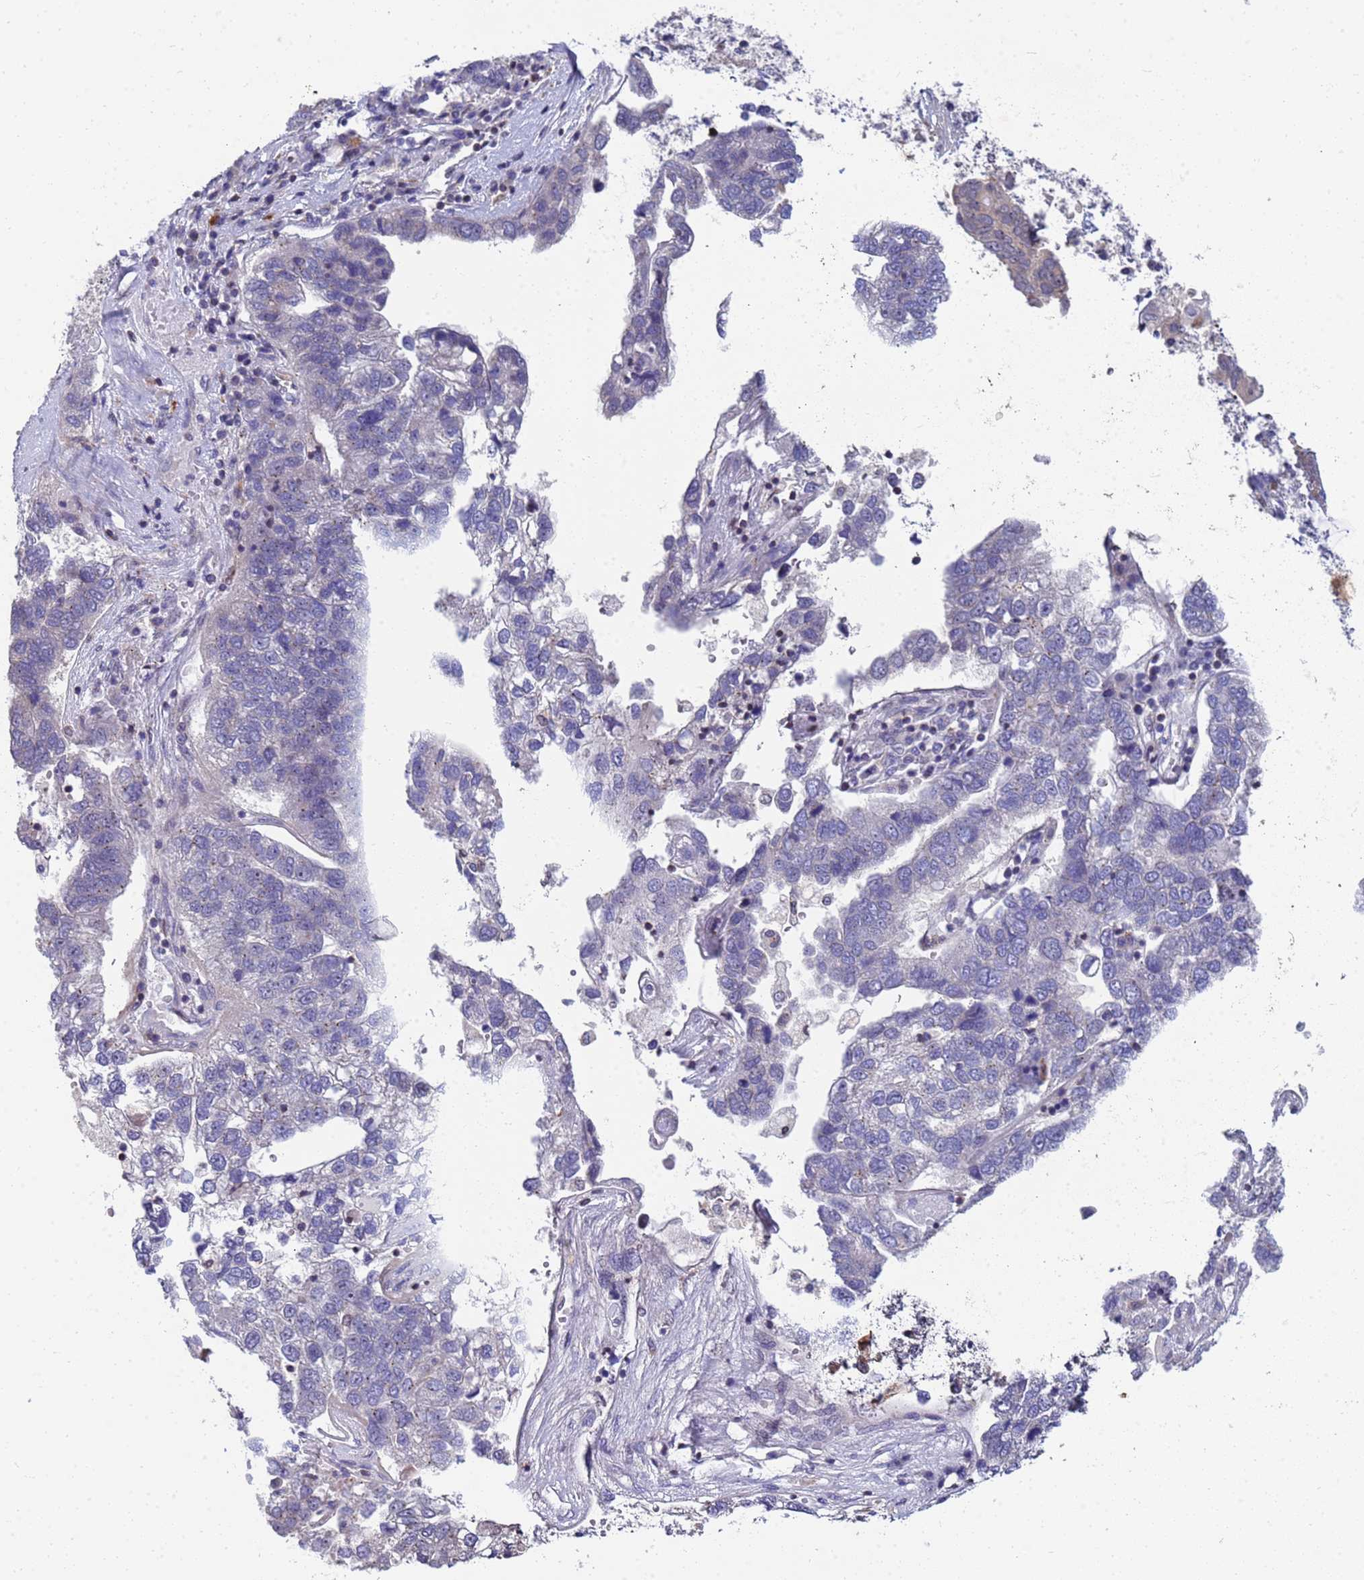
{"staining": {"intensity": "negative", "quantity": "none", "location": "none"}, "tissue": "pancreatic cancer", "cell_type": "Tumor cells", "image_type": "cancer", "snomed": [{"axis": "morphology", "description": "Adenocarcinoma, NOS"}, {"axis": "topography", "description": "Pancreas"}], "caption": "This is an immunohistochemistry (IHC) micrograph of pancreatic cancer. There is no positivity in tumor cells.", "gene": "ENOSF1", "patient": {"sex": "female", "age": 61}}